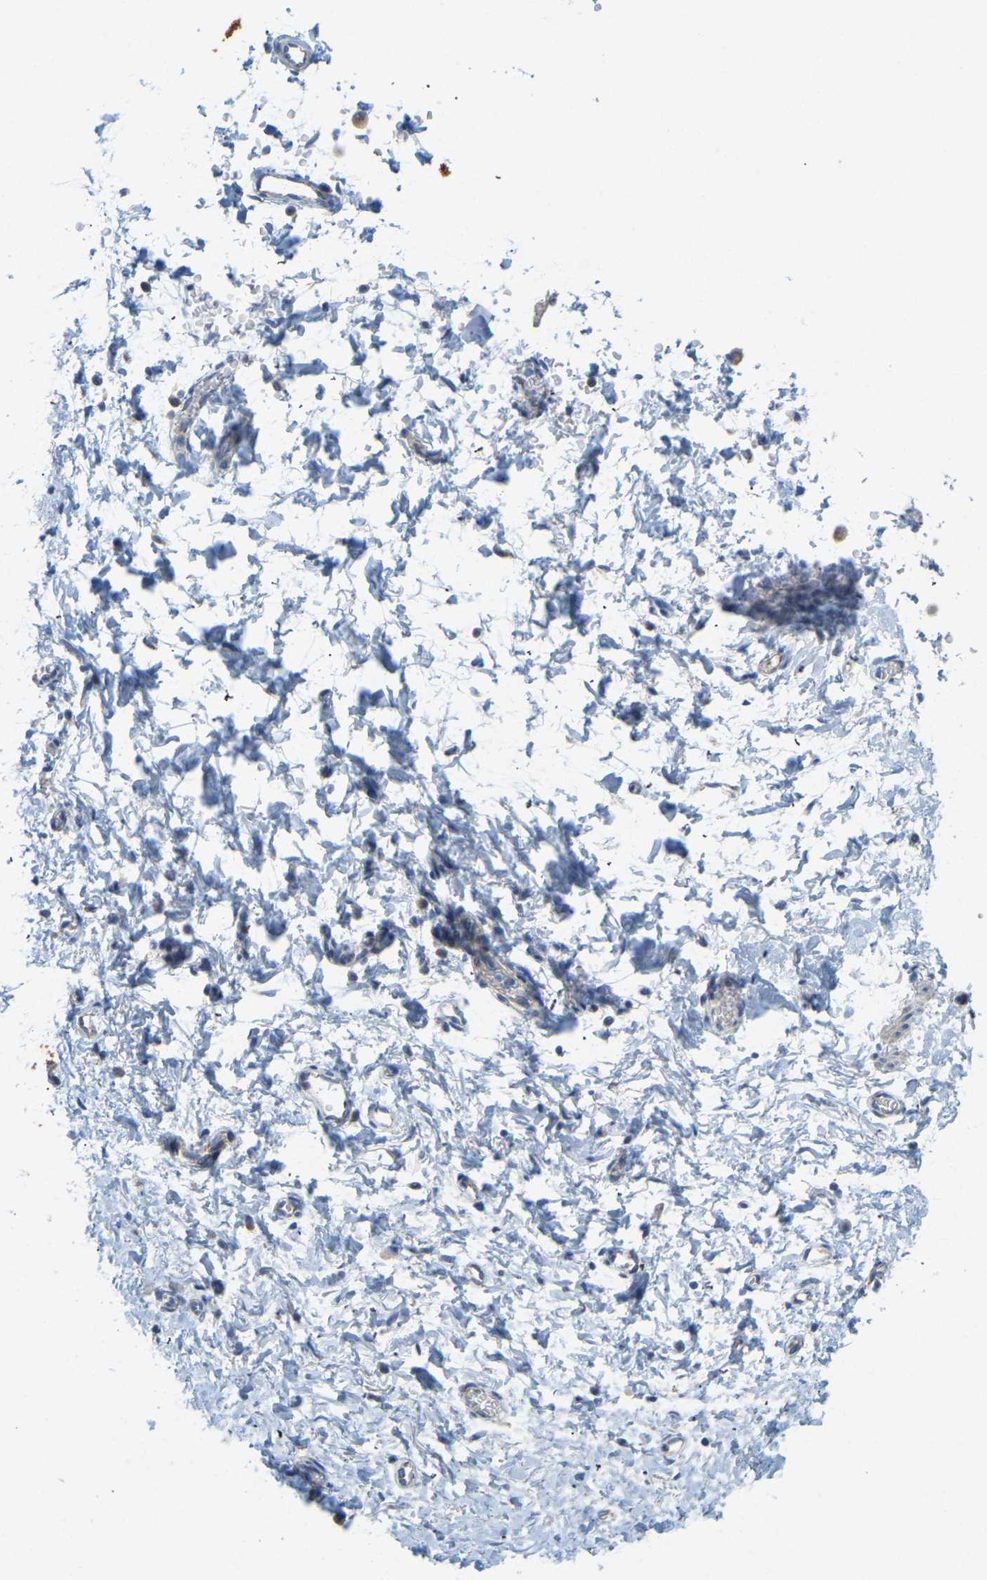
{"staining": {"intensity": "negative", "quantity": "none", "location": "none"}, "tissue": "adipose tissue", "cell_type": "Adipocytes", "image_type": "normal", "snomed": [{"axis": "morphology", "description": "Normal tissue, NOS"}, {"axis": "topography", "description": "Cartilage tissue"}, {"axis": "topography", "description": "Bronchus"}], "caption": "A histopathology image of human adipose tissue is negative for staining in adipocytes.", "gene": "GDA", "patient": {"sex": "female", "age": 53}}